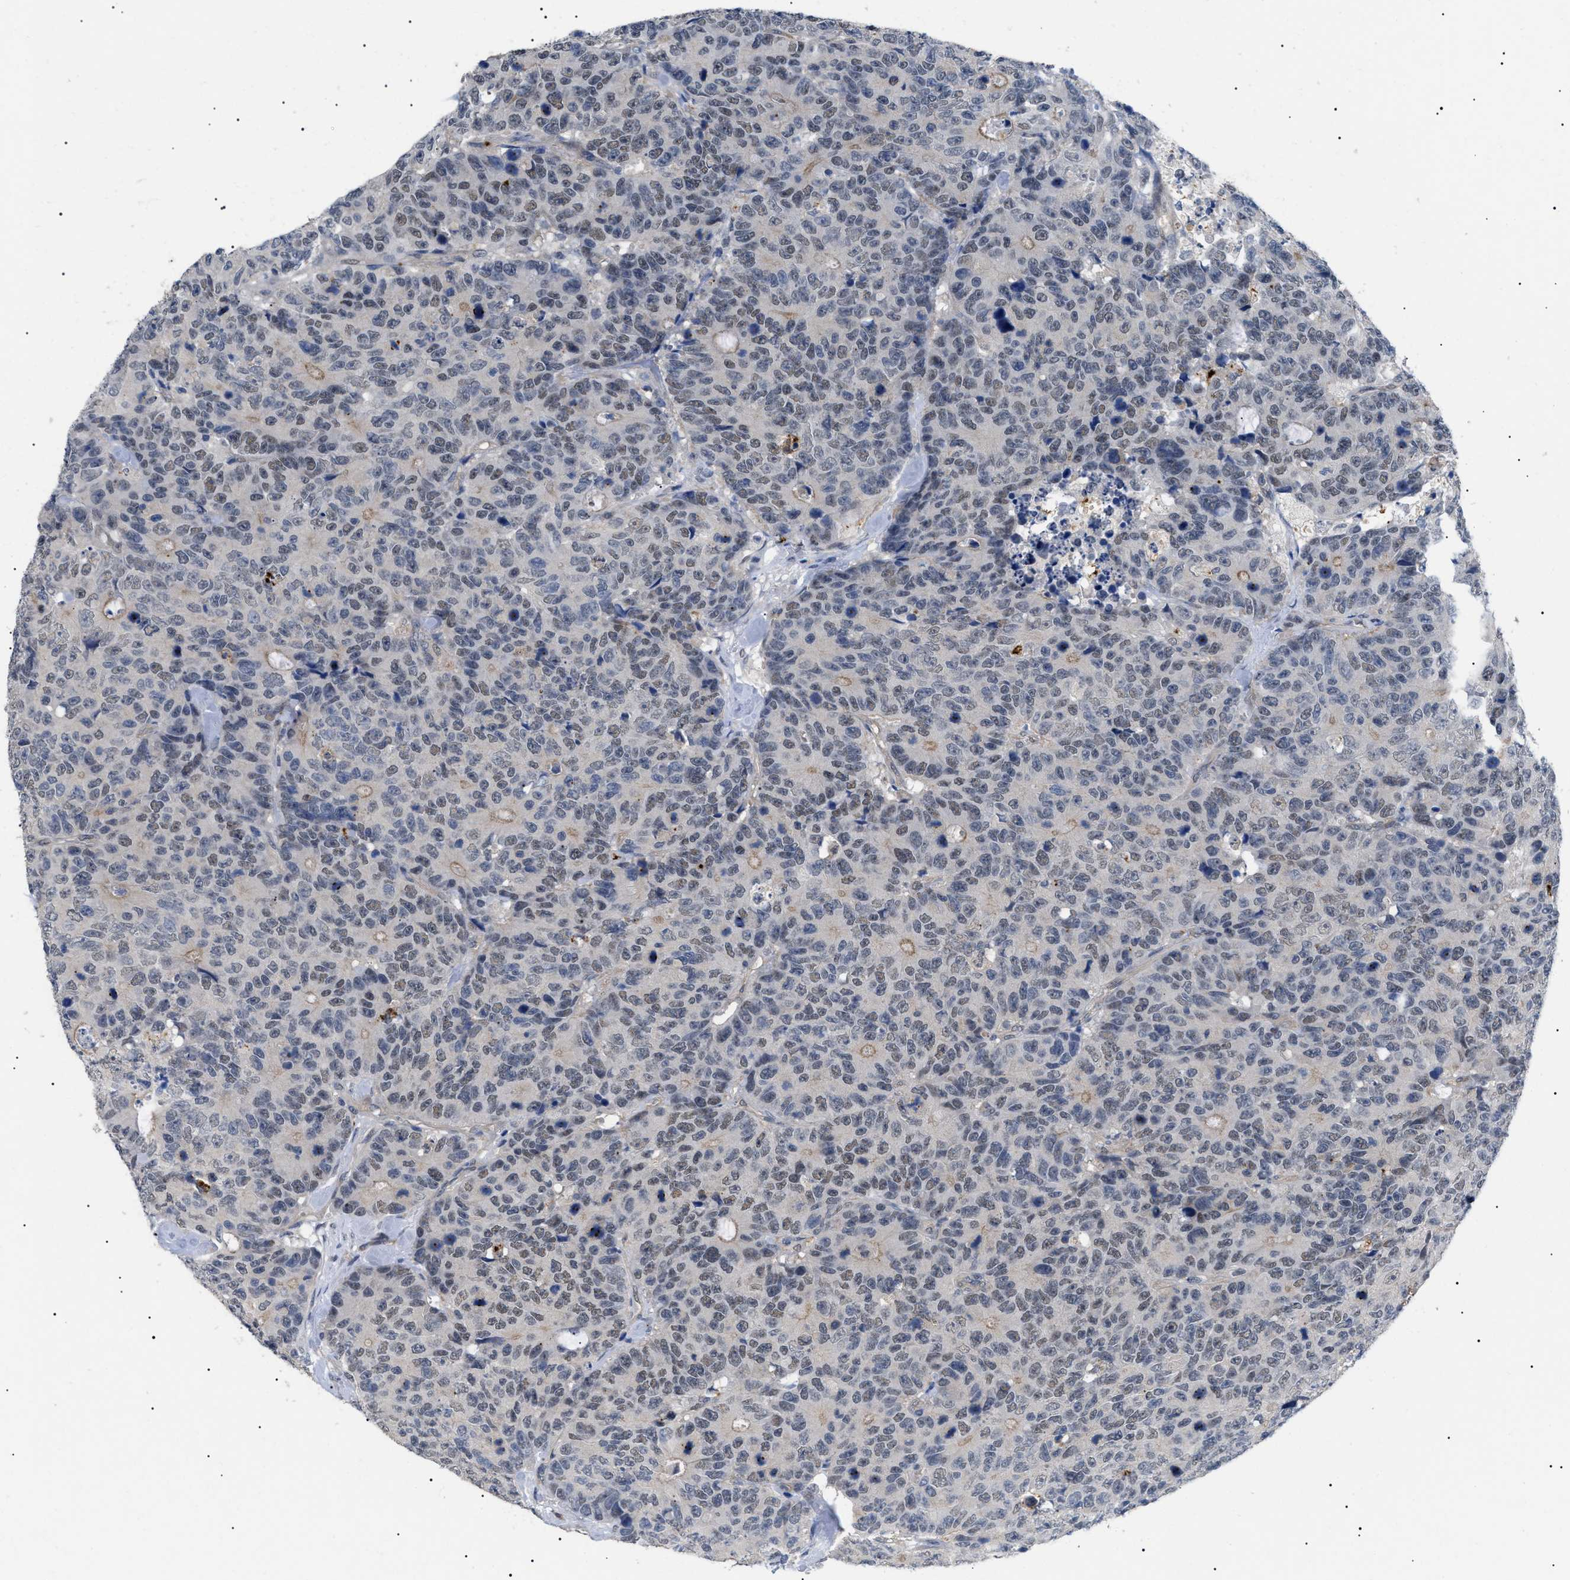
{"staining": {"intensity": "weak", "quantity": "25%-75%", "location": "nuclear"}, "tissue": "colorectal cancer", "cell_type": "Tumor cells", "image_type": "cancer", "snomed": [{"axis": "morphology", "description": "Adenocarcinoma, NOS"}, {"axis": "topography", "description": "Colon"}], "caption": "Immunohistochemistry photomicrograph of neoplastic tissue: colorectal adenocarcinoma stained using immunohistochemistry (IHC) displays low levels of weak protein expression localized specifically in the nuclear of tumor cells, appearing as a nuclear brown color.", "gene": "CRCP", "patient": {"sex": "female", "age": 86}}